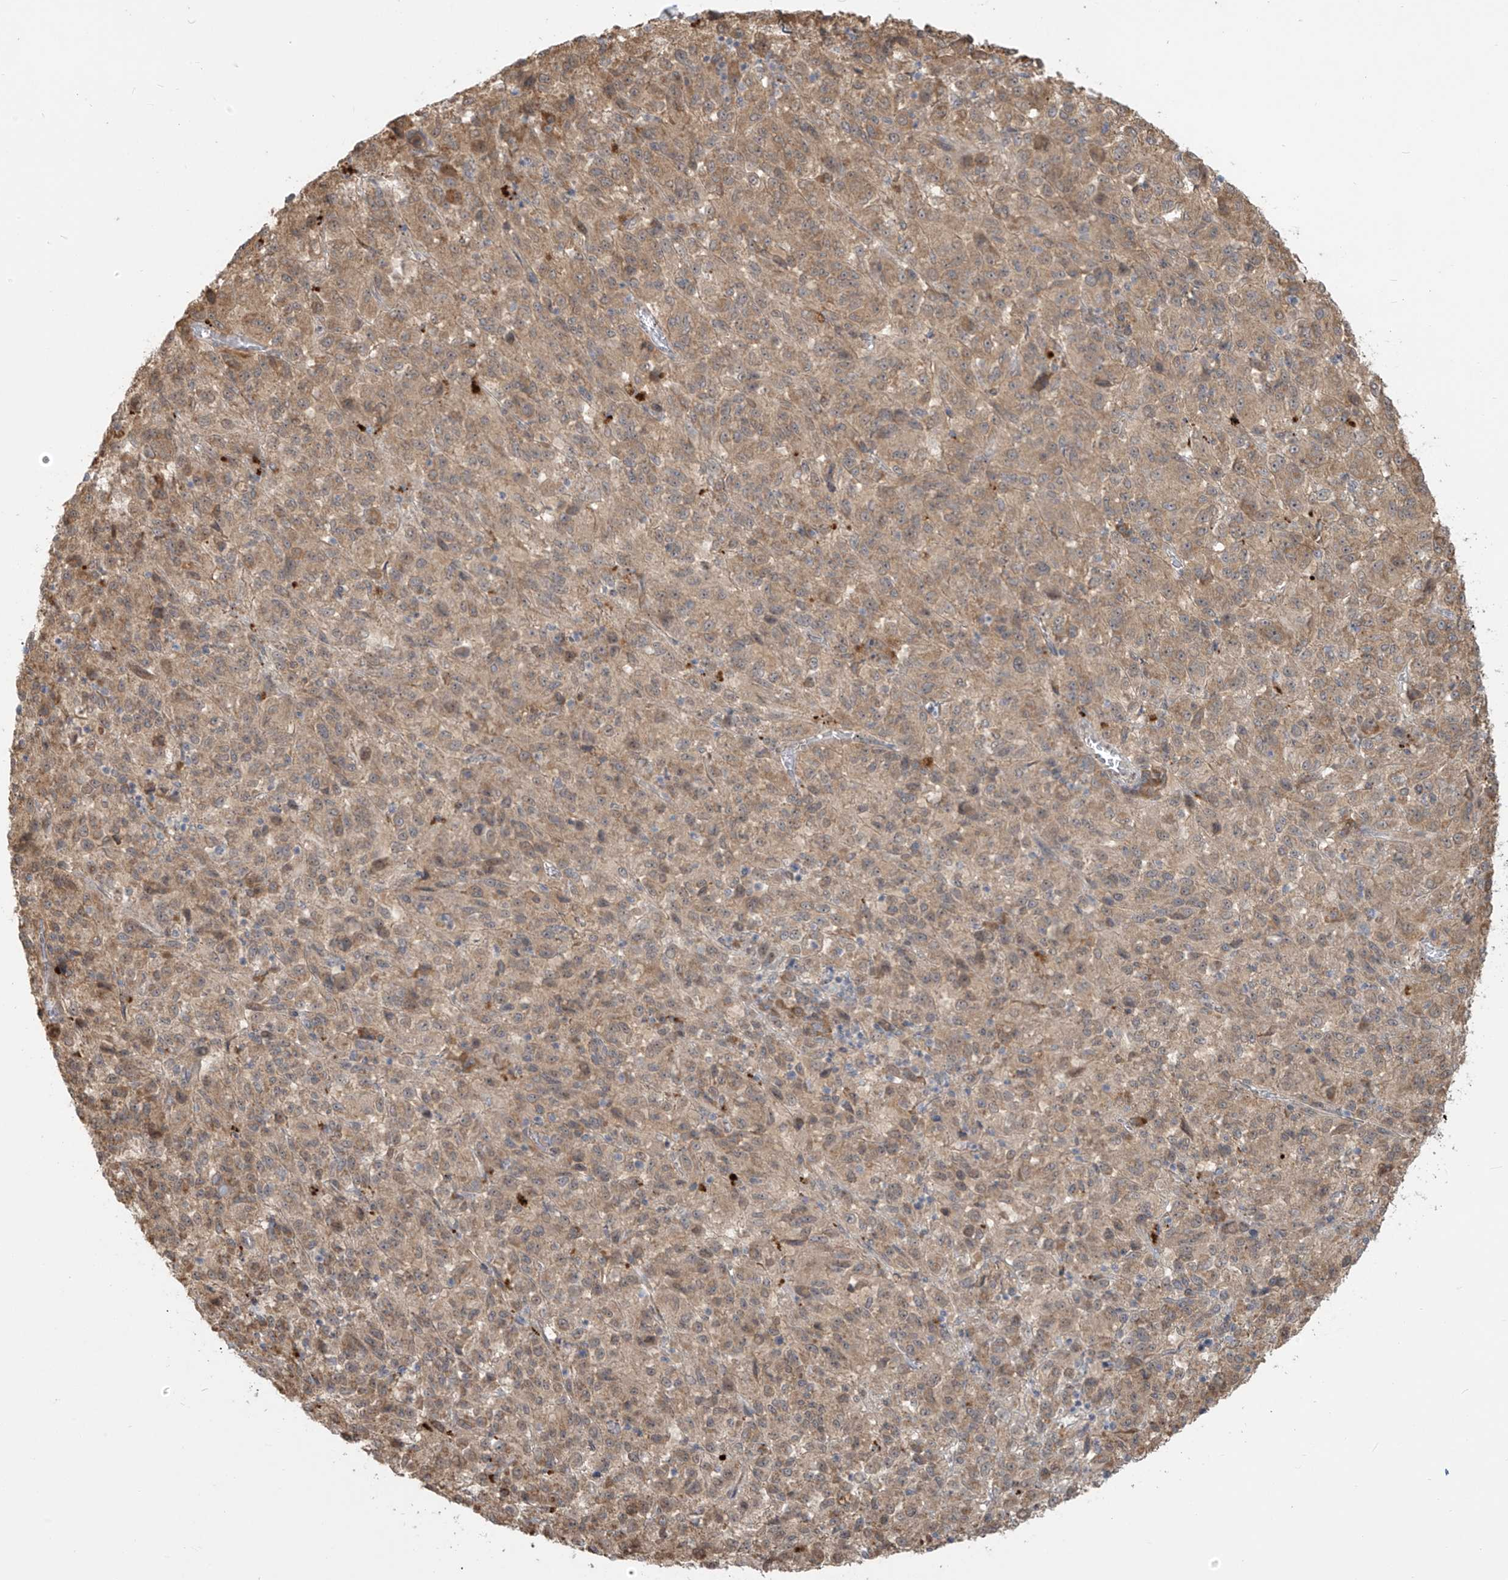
{"staining": {"intensity": "weak", "quantity": ">75%", "location": "cytoplasmic/membranous"}, "tissue": "melanoma", "cell_type": "Tumor cells", "image_type": "cancer", "snomed": [{"axis": "morphology", "description": "Malignant melanoma, Metastatic site"}, {"axis": "topography", "description": "Lung"}], "caption": "Melanoma stained for a protein reveals weak cytoplasmic/membranous positivity in tumor cells.", "gene": "PLEKHM3", "patient": {"sex": "male", "age": 64}}